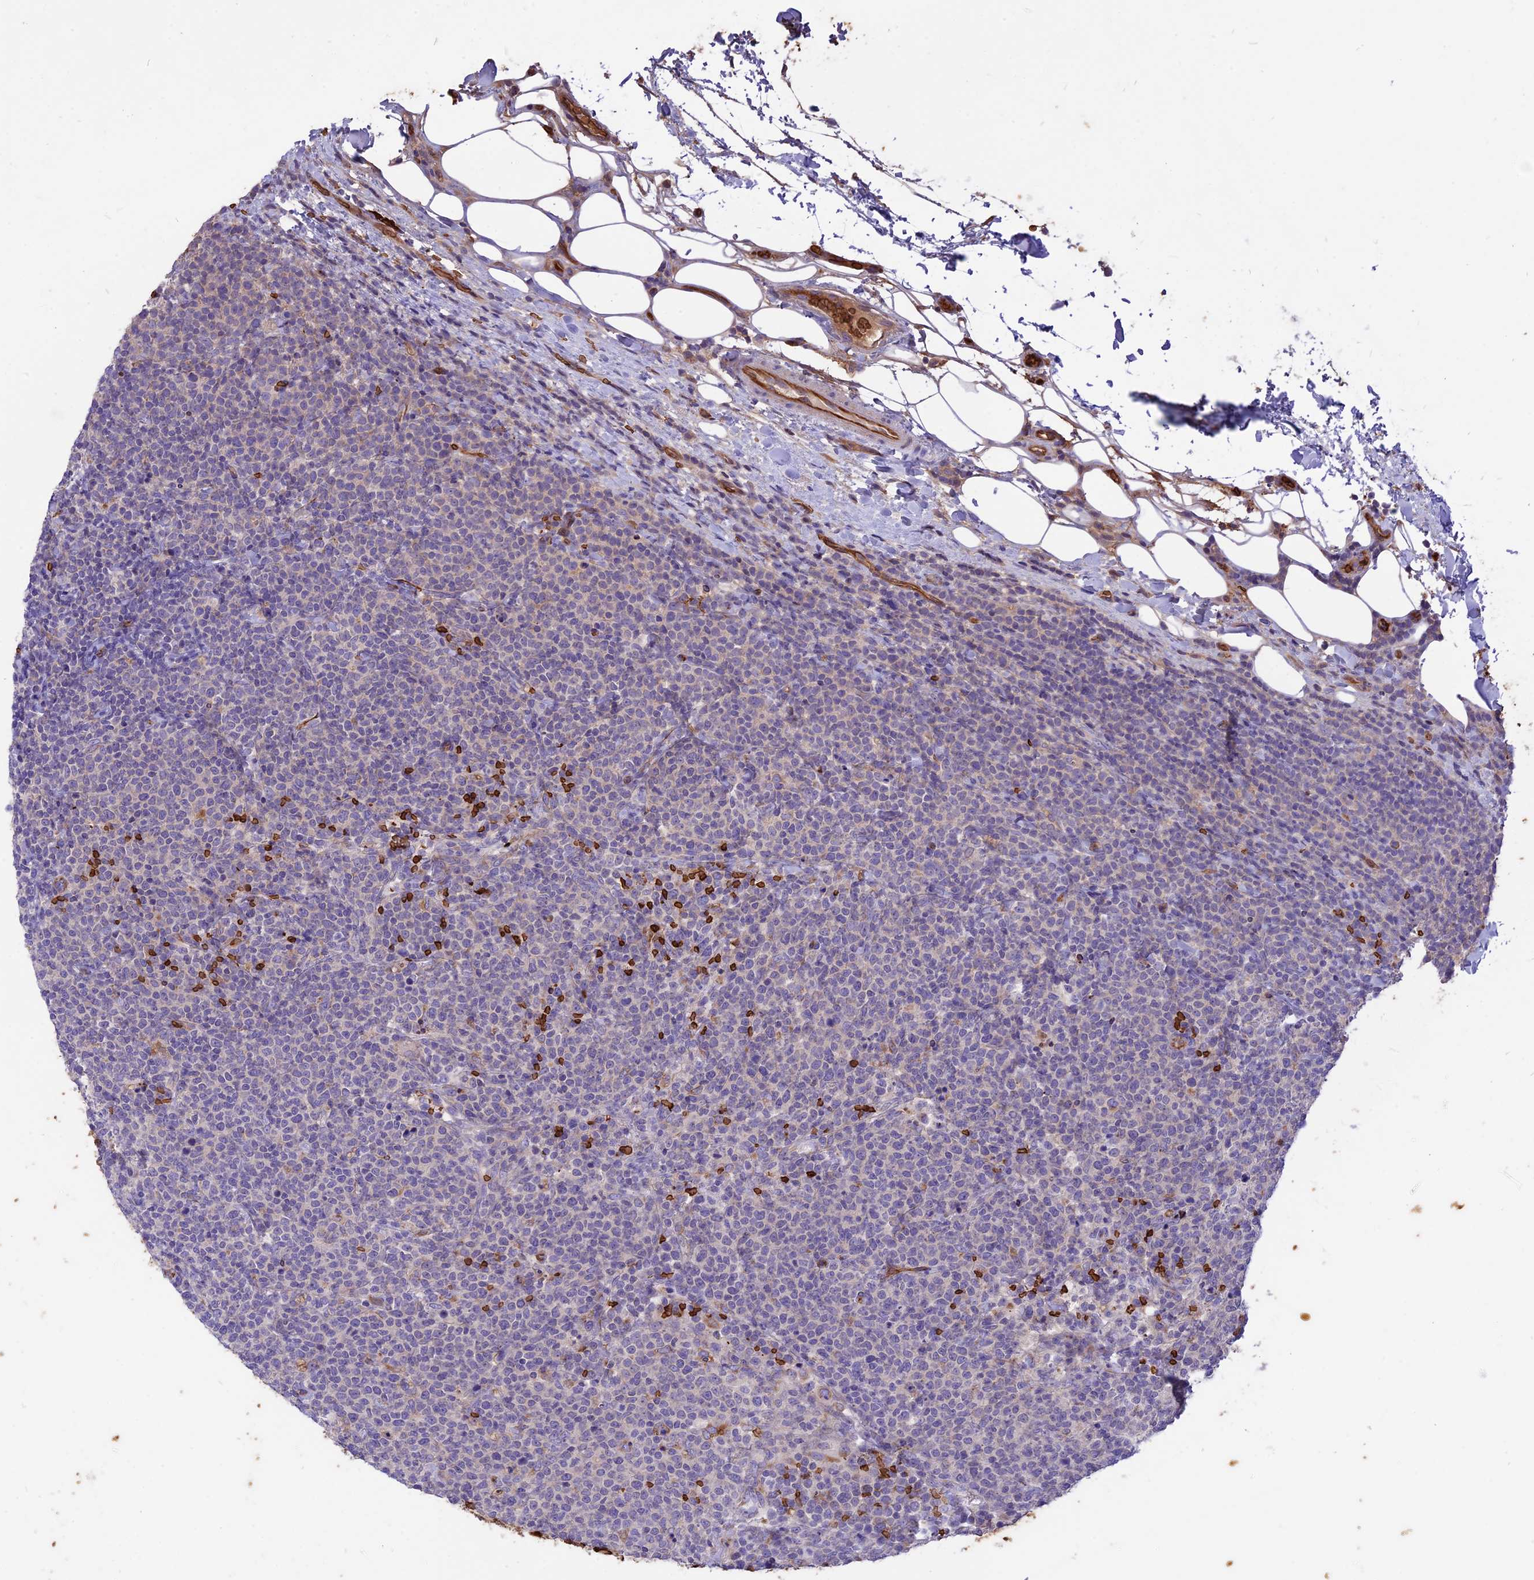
{"staining": {"intensity": "negative", "quantity": "none", "location": "none"}, "tissue": "lymphoma", "cell_type": "Tumor cells", "image_type": "cancer", "snomed": [{"axis": "morphology", "description": "Malignant lymphoma, non-Hodgkin's type, High grade"}, {"axis": "topography", "description": "Lymph node"}], "caption": "Tumor cells are negative for protein expression in human lymphoma.", "gene": "TTC4", "patient": {"sex": "male", "age": 61}}